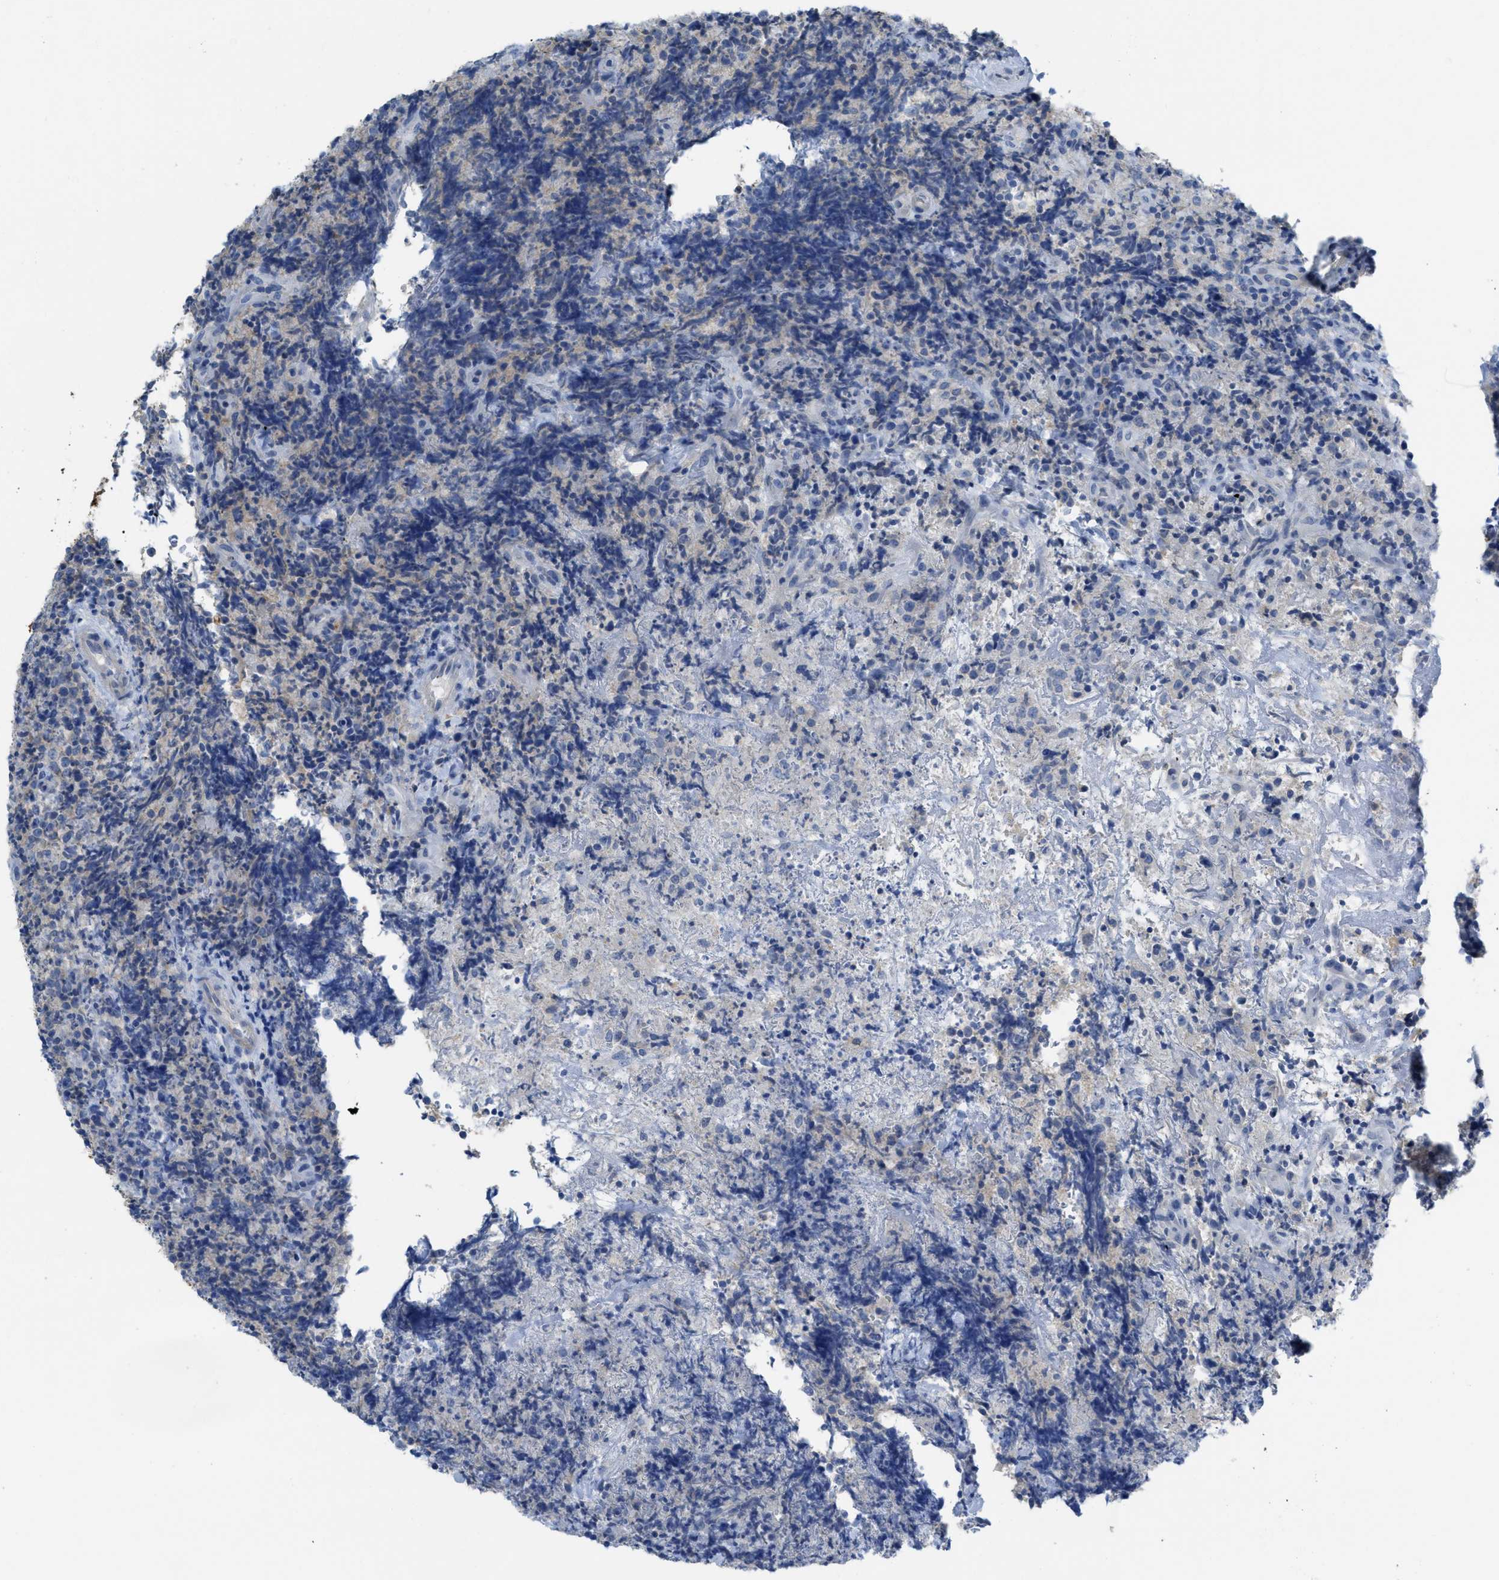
{"staining": {"intensity": "negative", "quantity": "none", "location": "none"}, "tissue": "lymphoma", "cell_type": "Tumor cells", "image_type": "cancer", "snomed": [{"axis": "morphology", "description": "Malignant lymphoma, non-Hodgkin's type, High grade"}, {"axis": "topography", "description": "Tonsil"}], "caption": "This is an immunohistochemistry micrograph of human lymphoma. There is no positivity in tumor cells.", "gene": "CNNM4", "patient": {"sex": "female", "age": 36}}